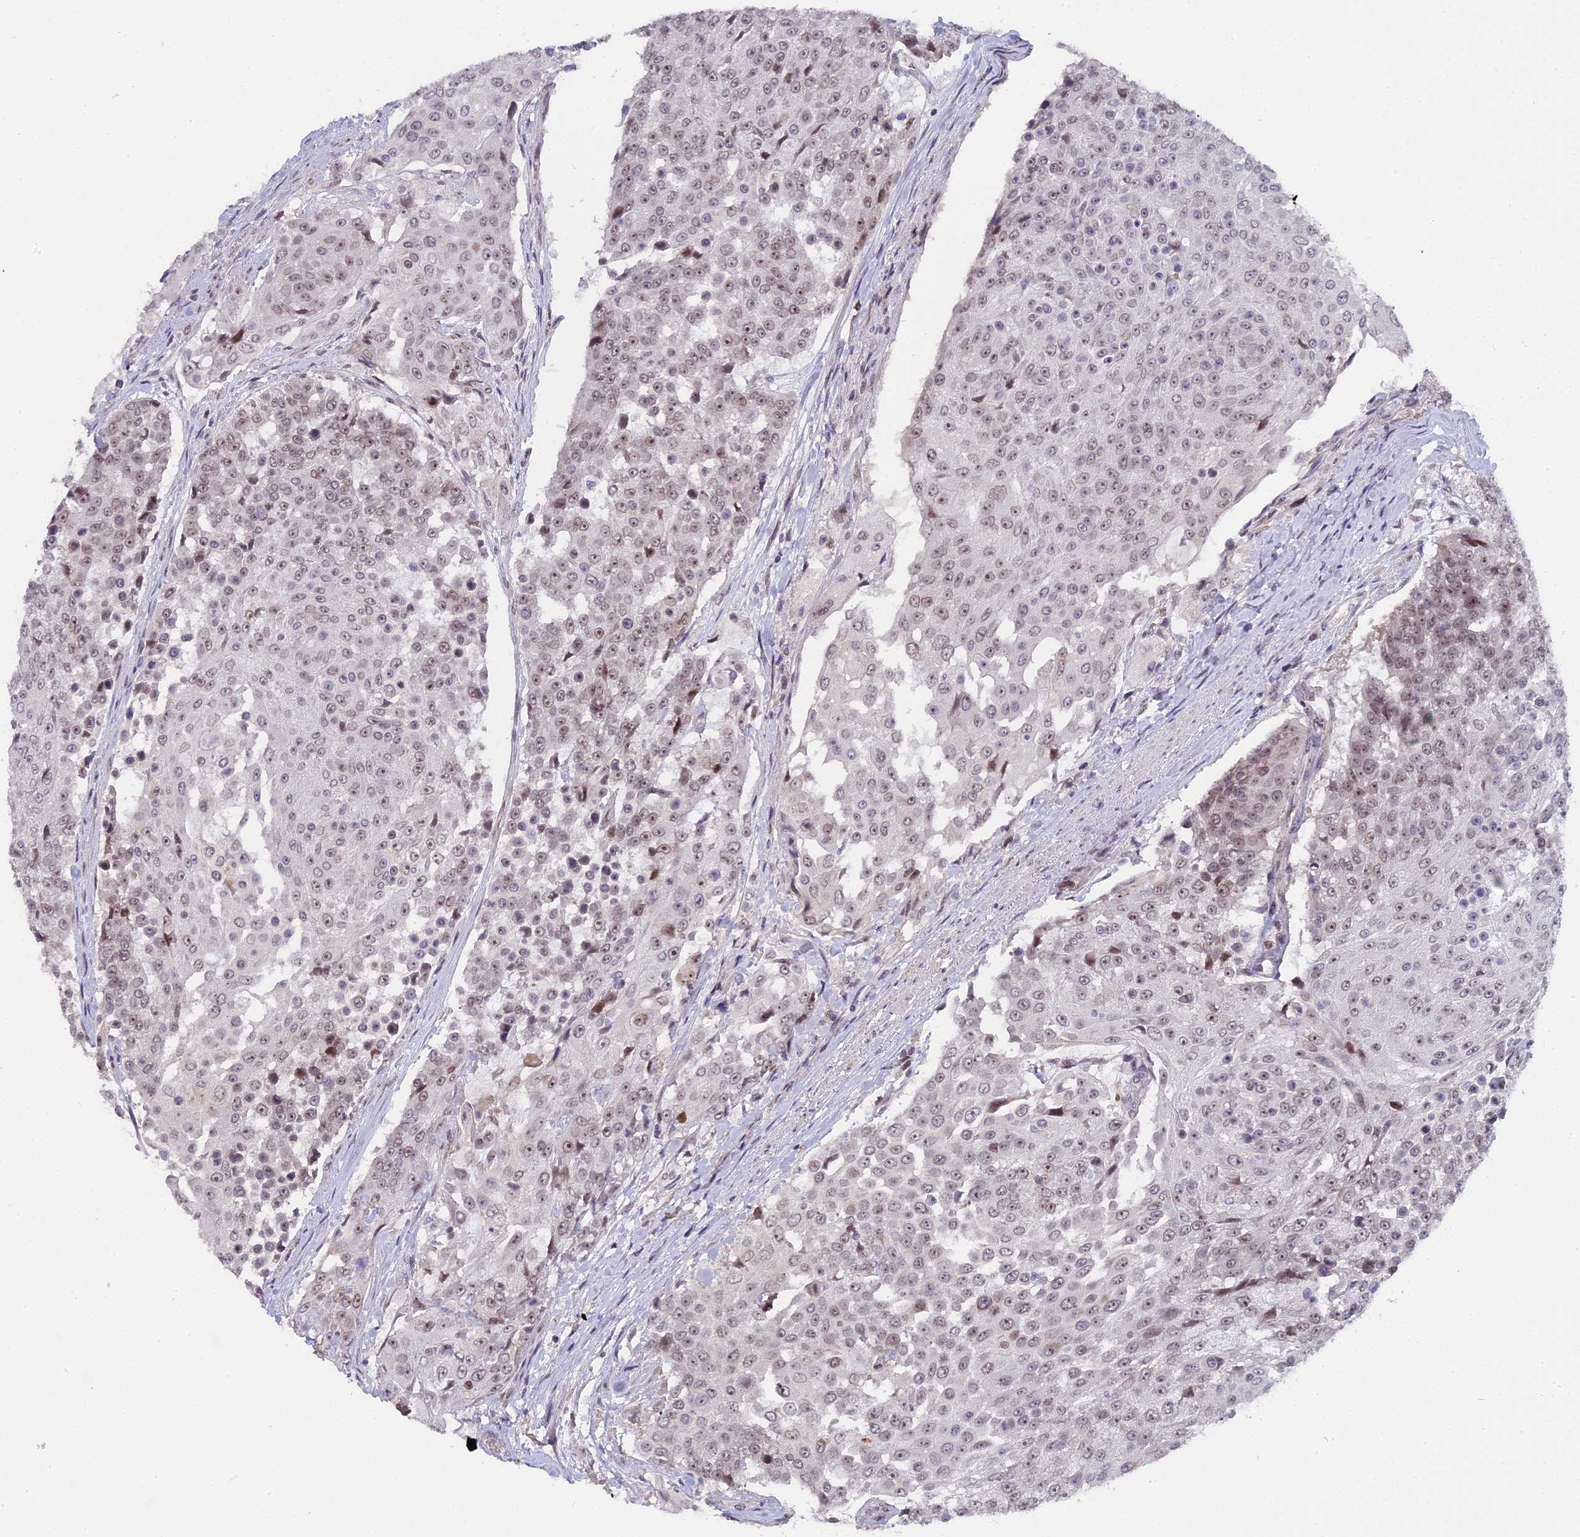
{"staining": {"intensity": "weak", "quantity": "25%-75%", "location": "nuclear"}, "tissue": "urothelial cancer", "cell_type": "Tumor cells", "image_type": "cancer", "snomed": [{"axis": "morphology", "description": "Urothelial carcinoma, High grade"}, {"axis": "topography", "description": "Urinary bladder"}], "caption": "The micrograph reveals immunohistochemical staining of high-grade urothelial carcinoma. There is weak nuclear positivity is identified in about 25%-75% of tumor cells. The protein of interest is shown in brown color, while the nuclei are stained blue.", "gene": "PYGO1", "patient": {"sex": "female", "age": 63}}